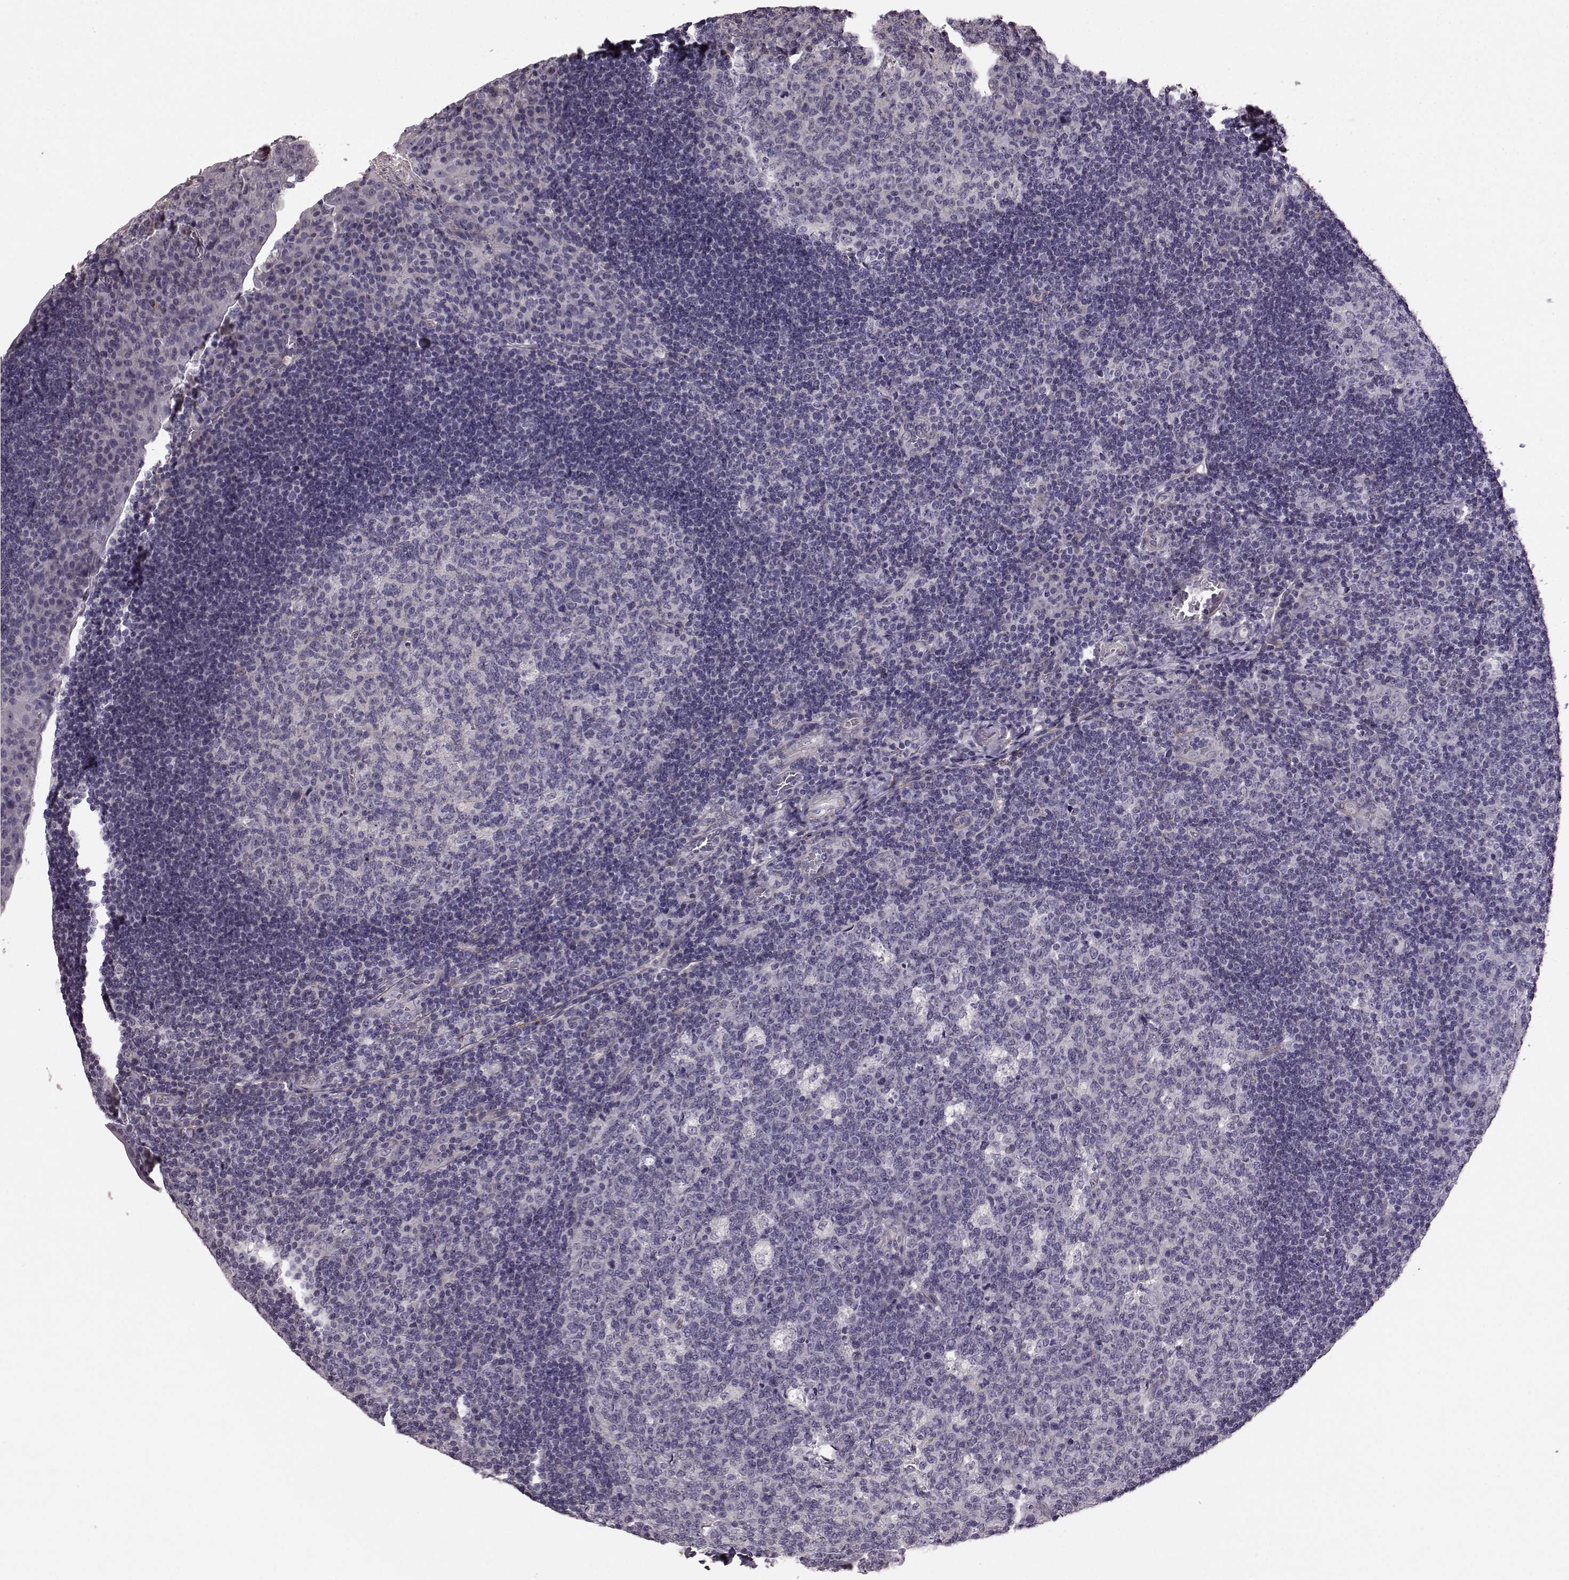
{"staining": {"intensity": "negative", "quantity": "none", "location": "none"}, "tissue": "tonsil", "cell_type": "Germinal center cells", "image_type": "normal", "snomed": [{"axis": "morphology", "description": "Normal tissue, NOS"}, {"axis": "topography", "description": "Tonsil"}], "caption": "An immunohistochemistry (IHC) histopathology image of benign tonsil is shown. There is no staining in germinal center cells of tonsil. Nuclei are stained in blue.", "gene": "GRK1", "patient": {"sex": "male", "age": 17}}